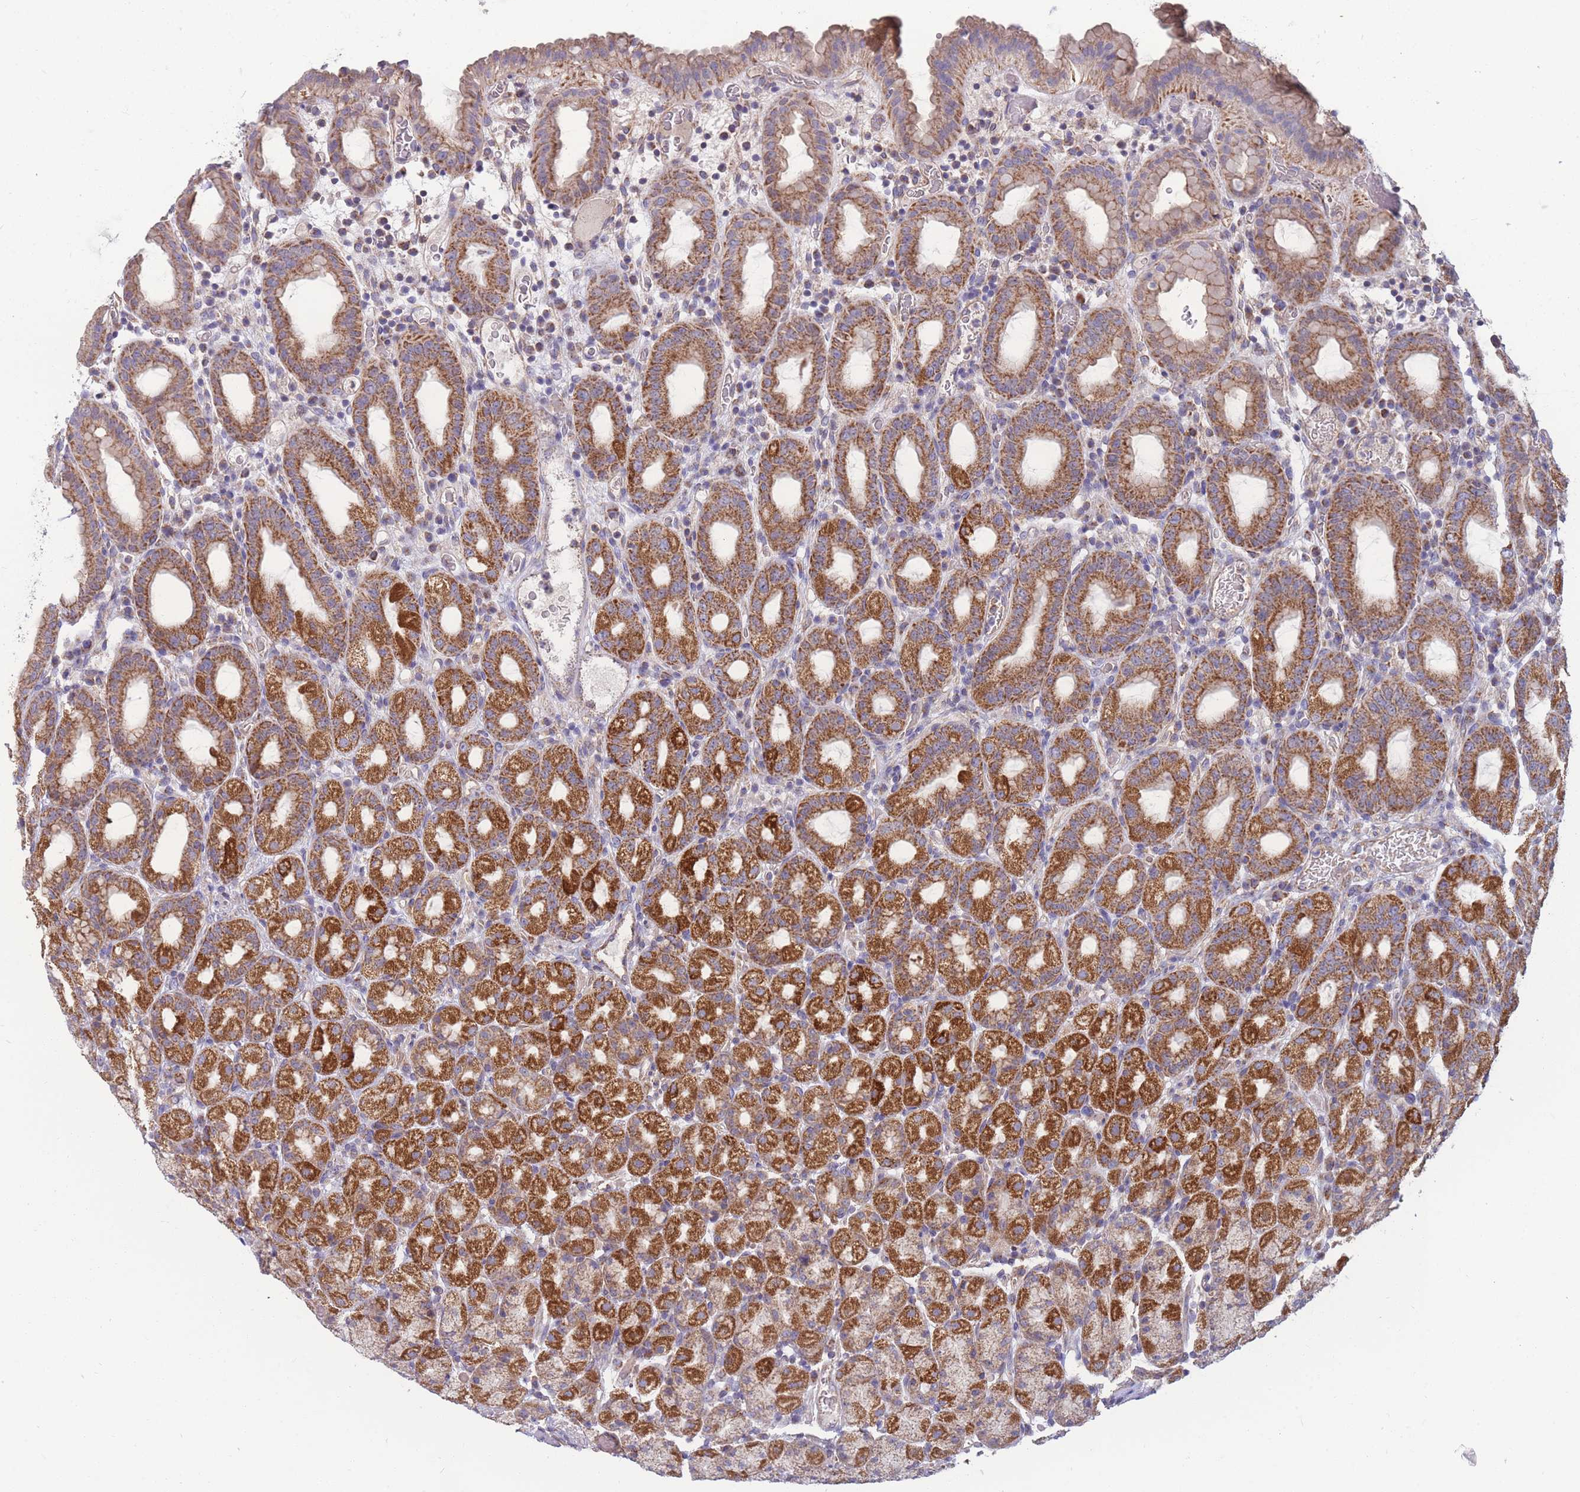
{"staining": {"intensity": "strong", "quantity": "25%-75%", "location": "cytoplasmic/membranous"}, "tissue": "stomach", "cell_type": "Glandular cells", "image_type": "normal", "snomed": [{"axis": "morphology", "description": "Normal tissue, NOS"}, {"axis": "topography", "description": "Stomach, upper"}, {"axis": "topography", "description": "Stomach, lower"}, {"axis": "topography", "description": "Small intestine"}], "caption": "This histopathology image exhibits immunohistochemistry (IHC) staining of normal human stomach, with high strong cytoplasmic/membranous expression in about 25%-75% of glandular cells.", "gene": "MRPS9", "patient": {"sex": "male", "age": 68}}